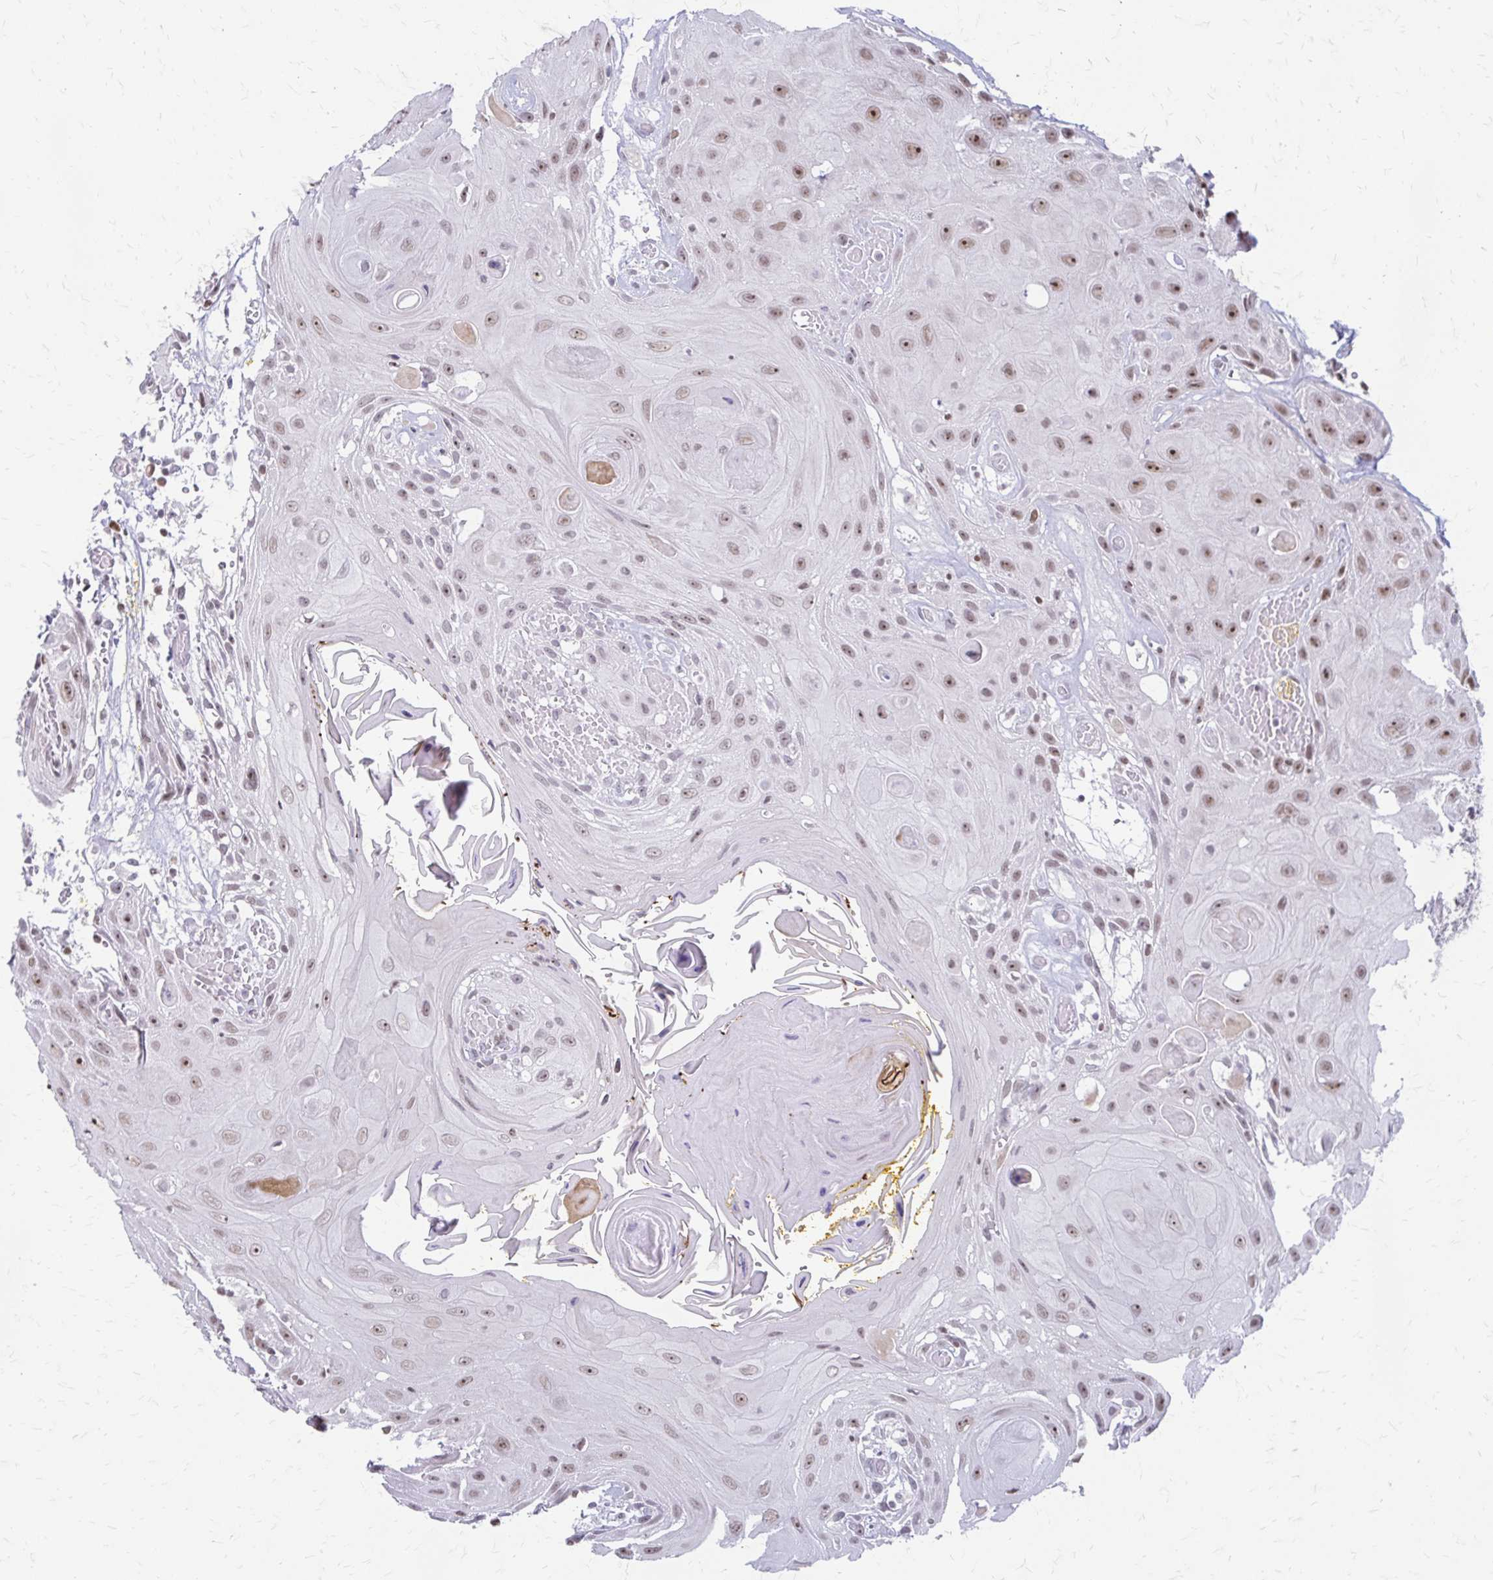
{"staining": {"intensity": "moderate", "quantity": ">75%", "location": "nuclear"}, "tissue": "head and neck cancer", "cell_type": "Tumor cells", "image_type": "cancer", "snomed": [{"axis": "morphology", "description": "Squamous cell carcinoma, NOS"}, {"axis": "topography", "description": "Oral tissue"}, {"axis": "topography", "description": "Head-Neck"}], "caption": "Approximately >75% of tumor cells in head and neck cancer (squamous cell carcinoma) show moderate nuclear protein expression as visualized by brown immunohistochemical staining.", "gene": "EED", "patient": {"sex": "male", "age": 49}}